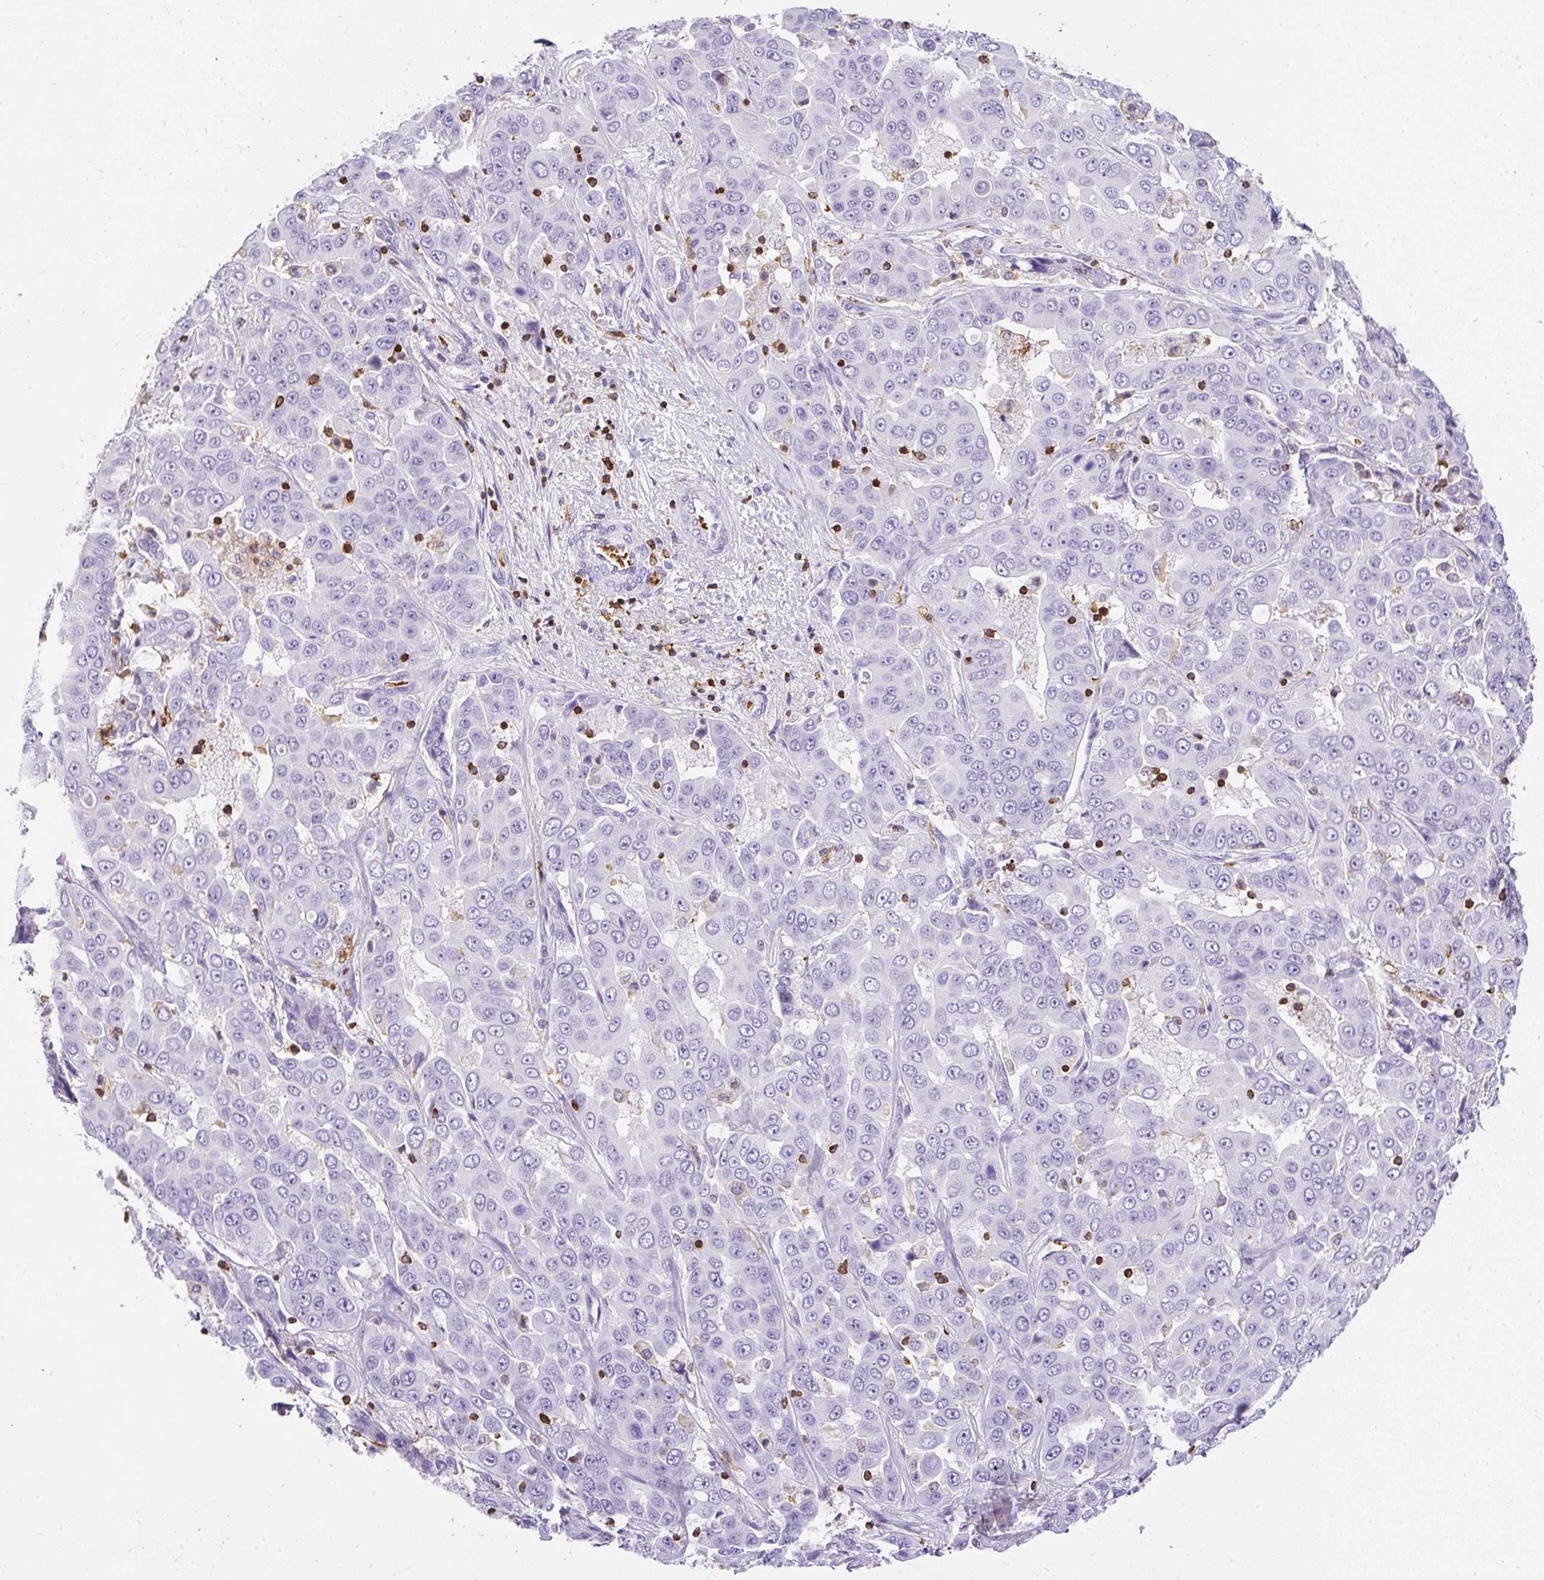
{"staining": {"intensity": "negative", "quantity": "none", "location": "none"}, "tissue": "liver cancer", "cell_type": "Tumor cells", "image_type": "cancer", "snomed": [{"axis": "morphology", "description": "Cholangiocarcinoma"}, {"axis": "topography", "description": "Liver"}], "caption": "Immunohistochemistry of liver cancer (cholangiocarcinoma) shows no expression in tumor cells.", "gene": "FAM228B", "patient": {"sex": "female", "age": 52}}